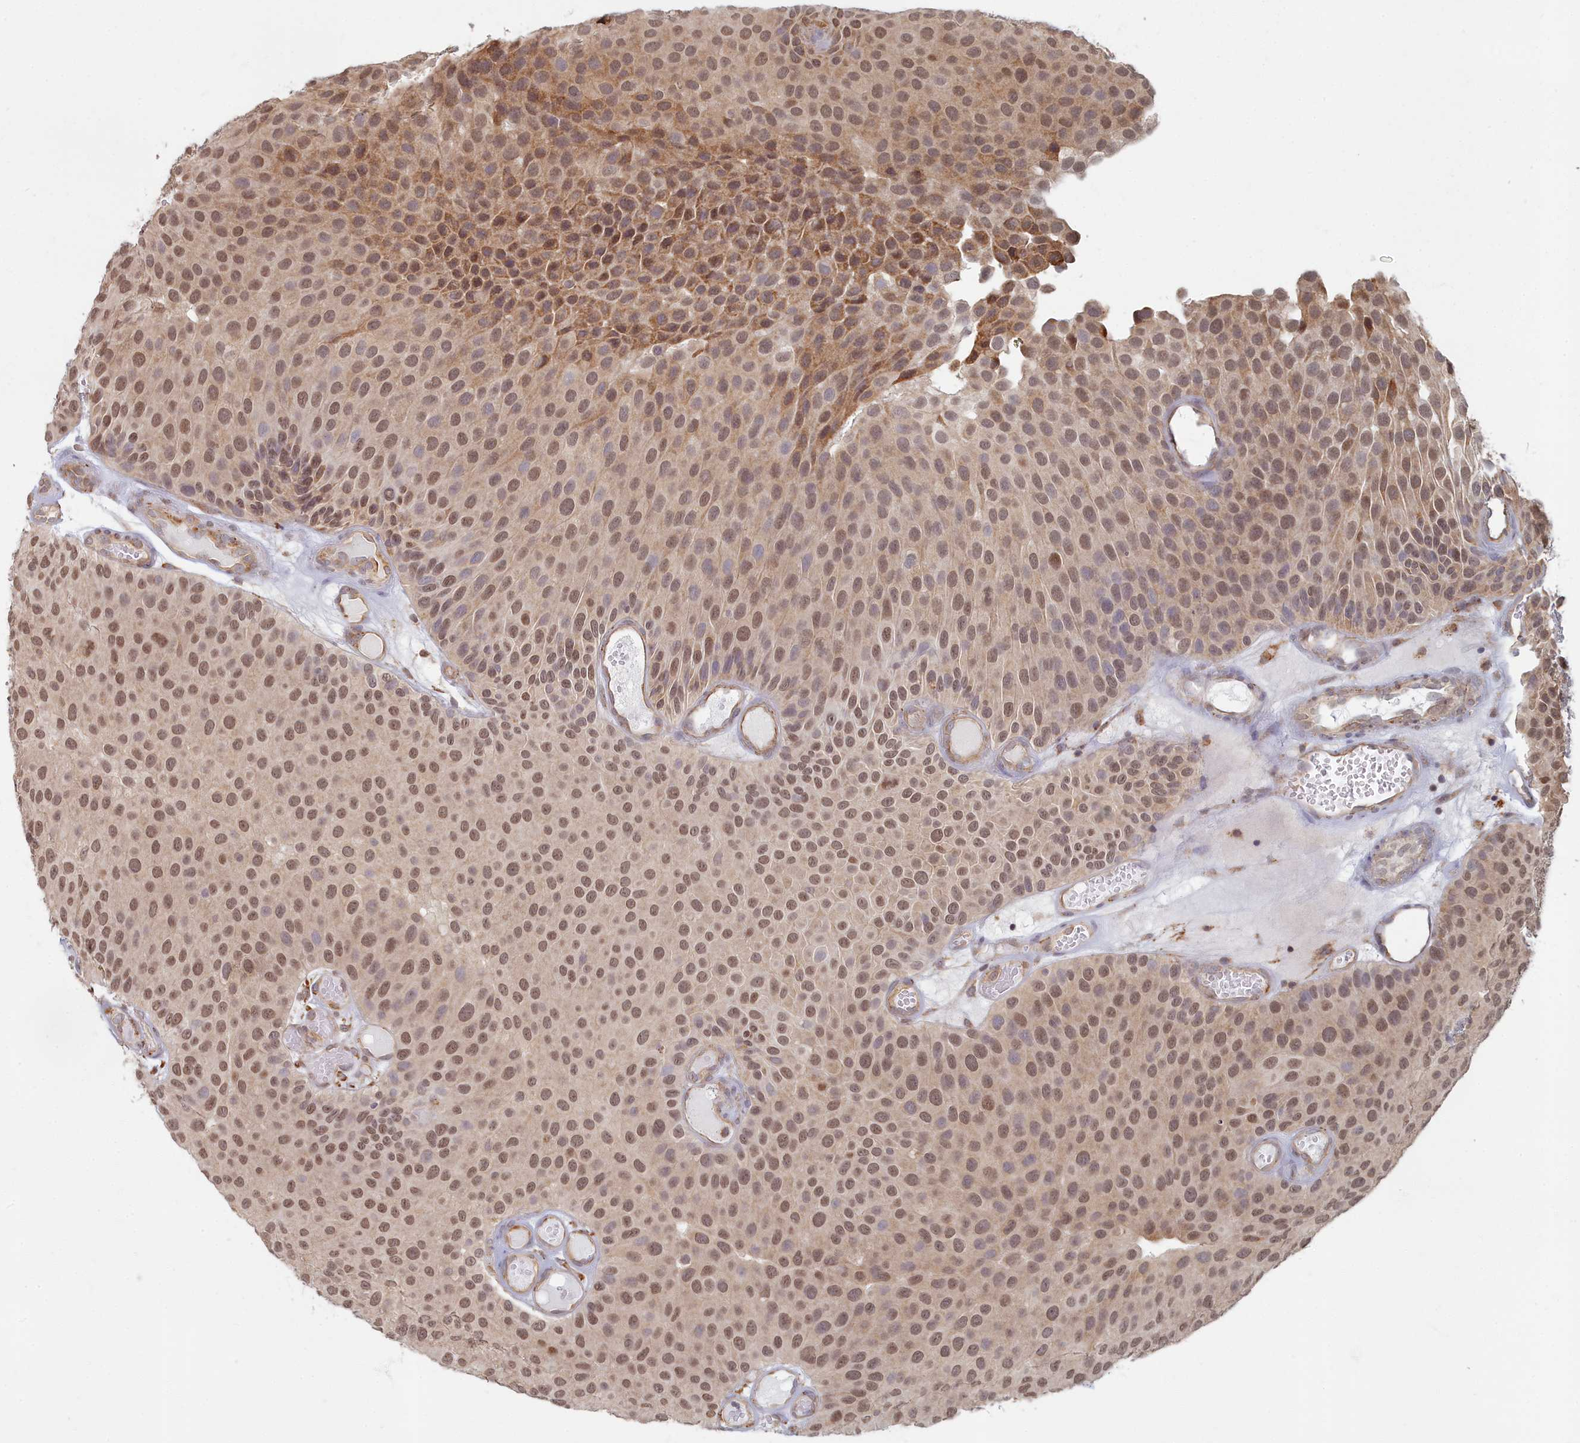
{"staining": {"intensity": "moderate", "quantity": ">75%", "location": "cytoplasmic/membranous,nuclear"}, "tissue": "urothelial cancer", "cell_type": "Tumor cells", "image_type": "cancer", "snomed": [{"axis": "morphology", "description": "Urothelial carcinoma, Low grade"}, {"axis": "topography", "description": "Urinary bladder"}], "caption": "A brown stain shows moderate cytoplasmic/membranous and nuclear expression of a protein in urothelial carcinoma (low-grade) tumor cells. (brown staining indicates protein expression, while blue staining denotes nuclei).", "gene": "MAK16", "patient": {"sex": "male", "age": 89}}